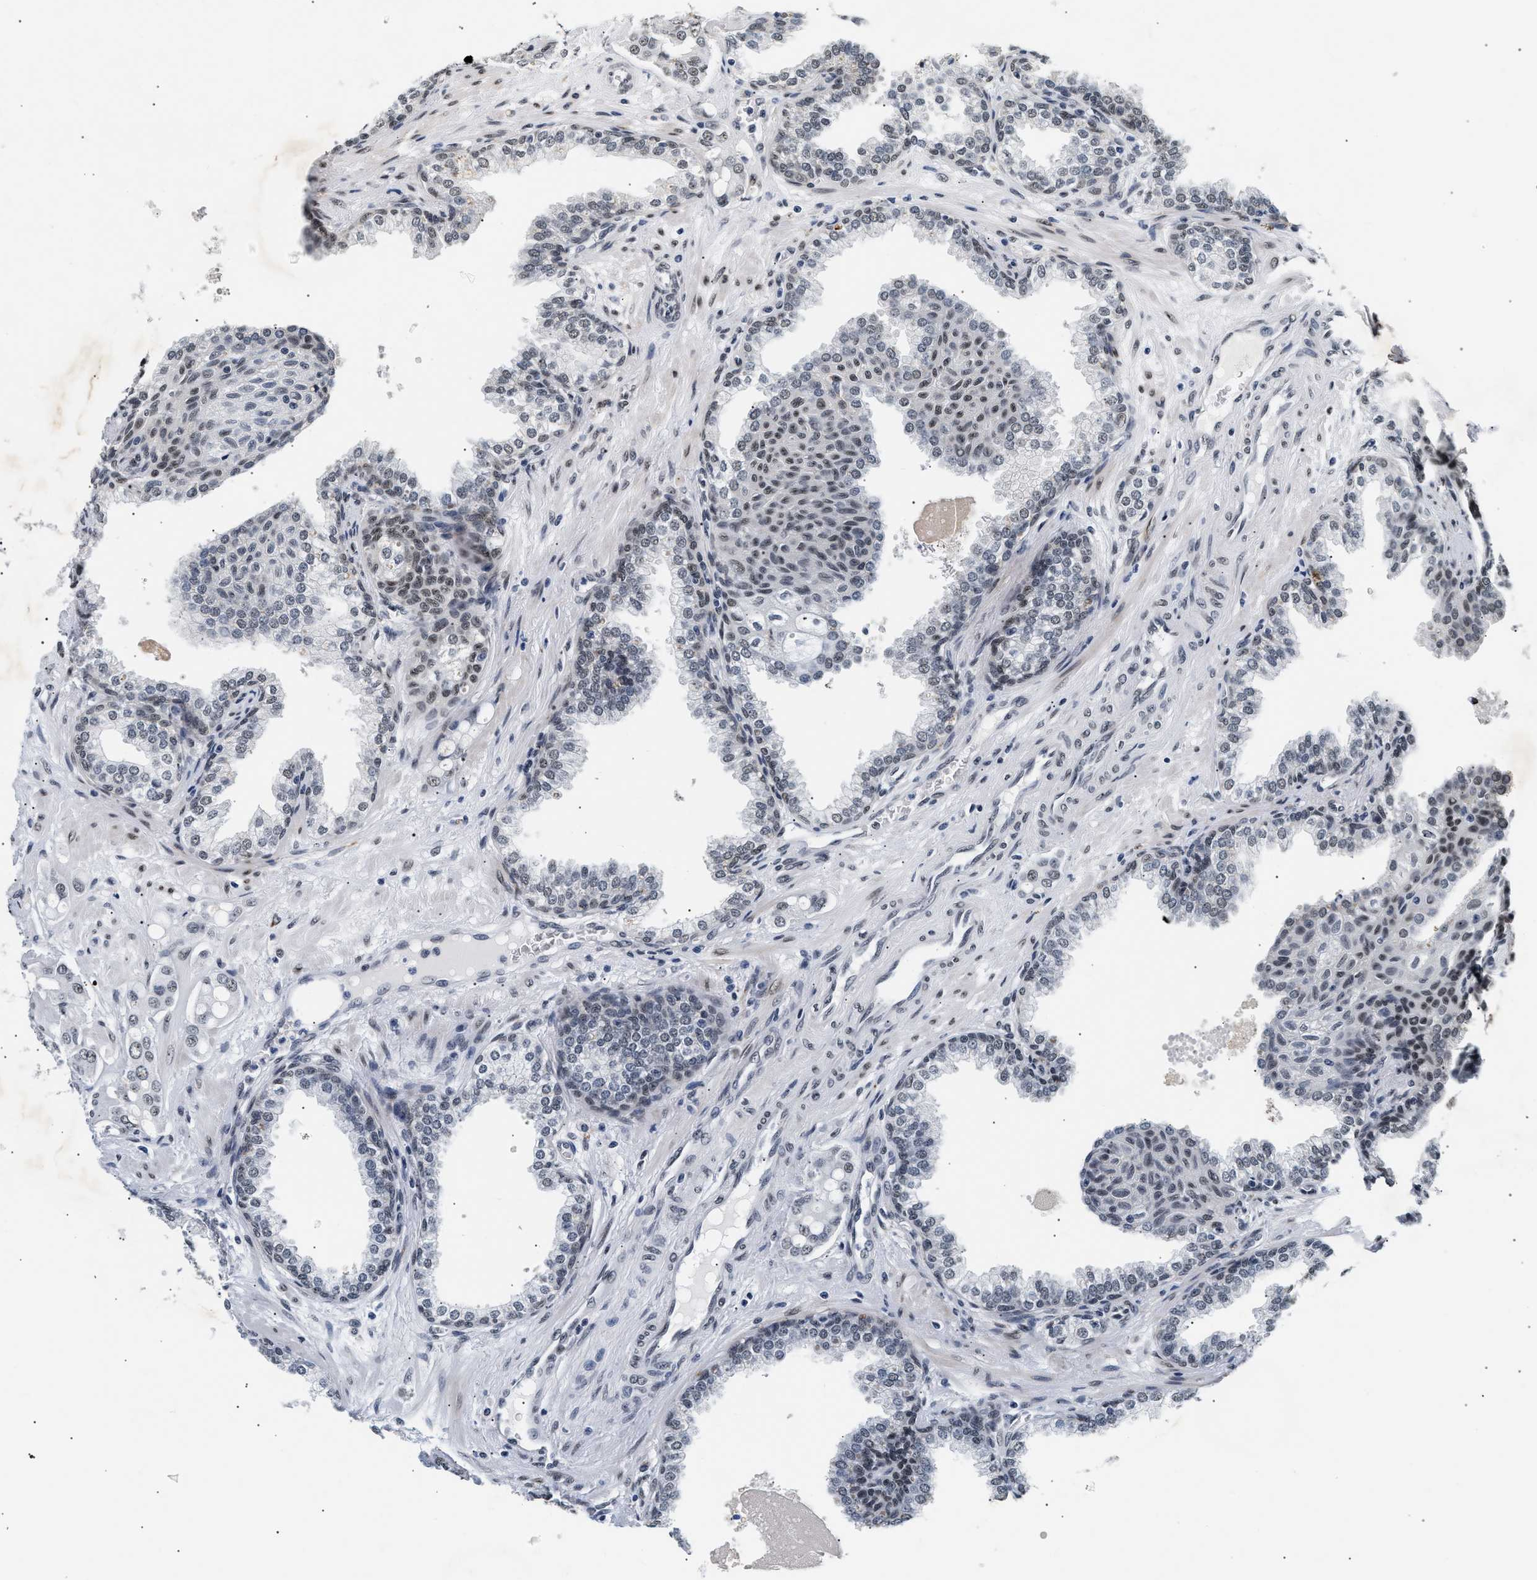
{"staining": {"intensity": "weak", "quantity": "25%-75%", "location": "nuclear"}, "tissue": "prostate cancer", "cell_type": "Tumor cells", "image_type": "cancer", "snomed": [{"axis": "morphology", "description": "Adenocarcinoma, High grade"}, {"axis": "topography", "description": "Prostate"}], "caption": "This micrograph displays immunohistochemistry (IHC) staining of human prostate high-grade adenocarcinoma, with low weak nuclear staining in approximately 25%-75% of tumor cells.", "gene": "THOC1", "patient": {"sex": "male", "age": 52}}